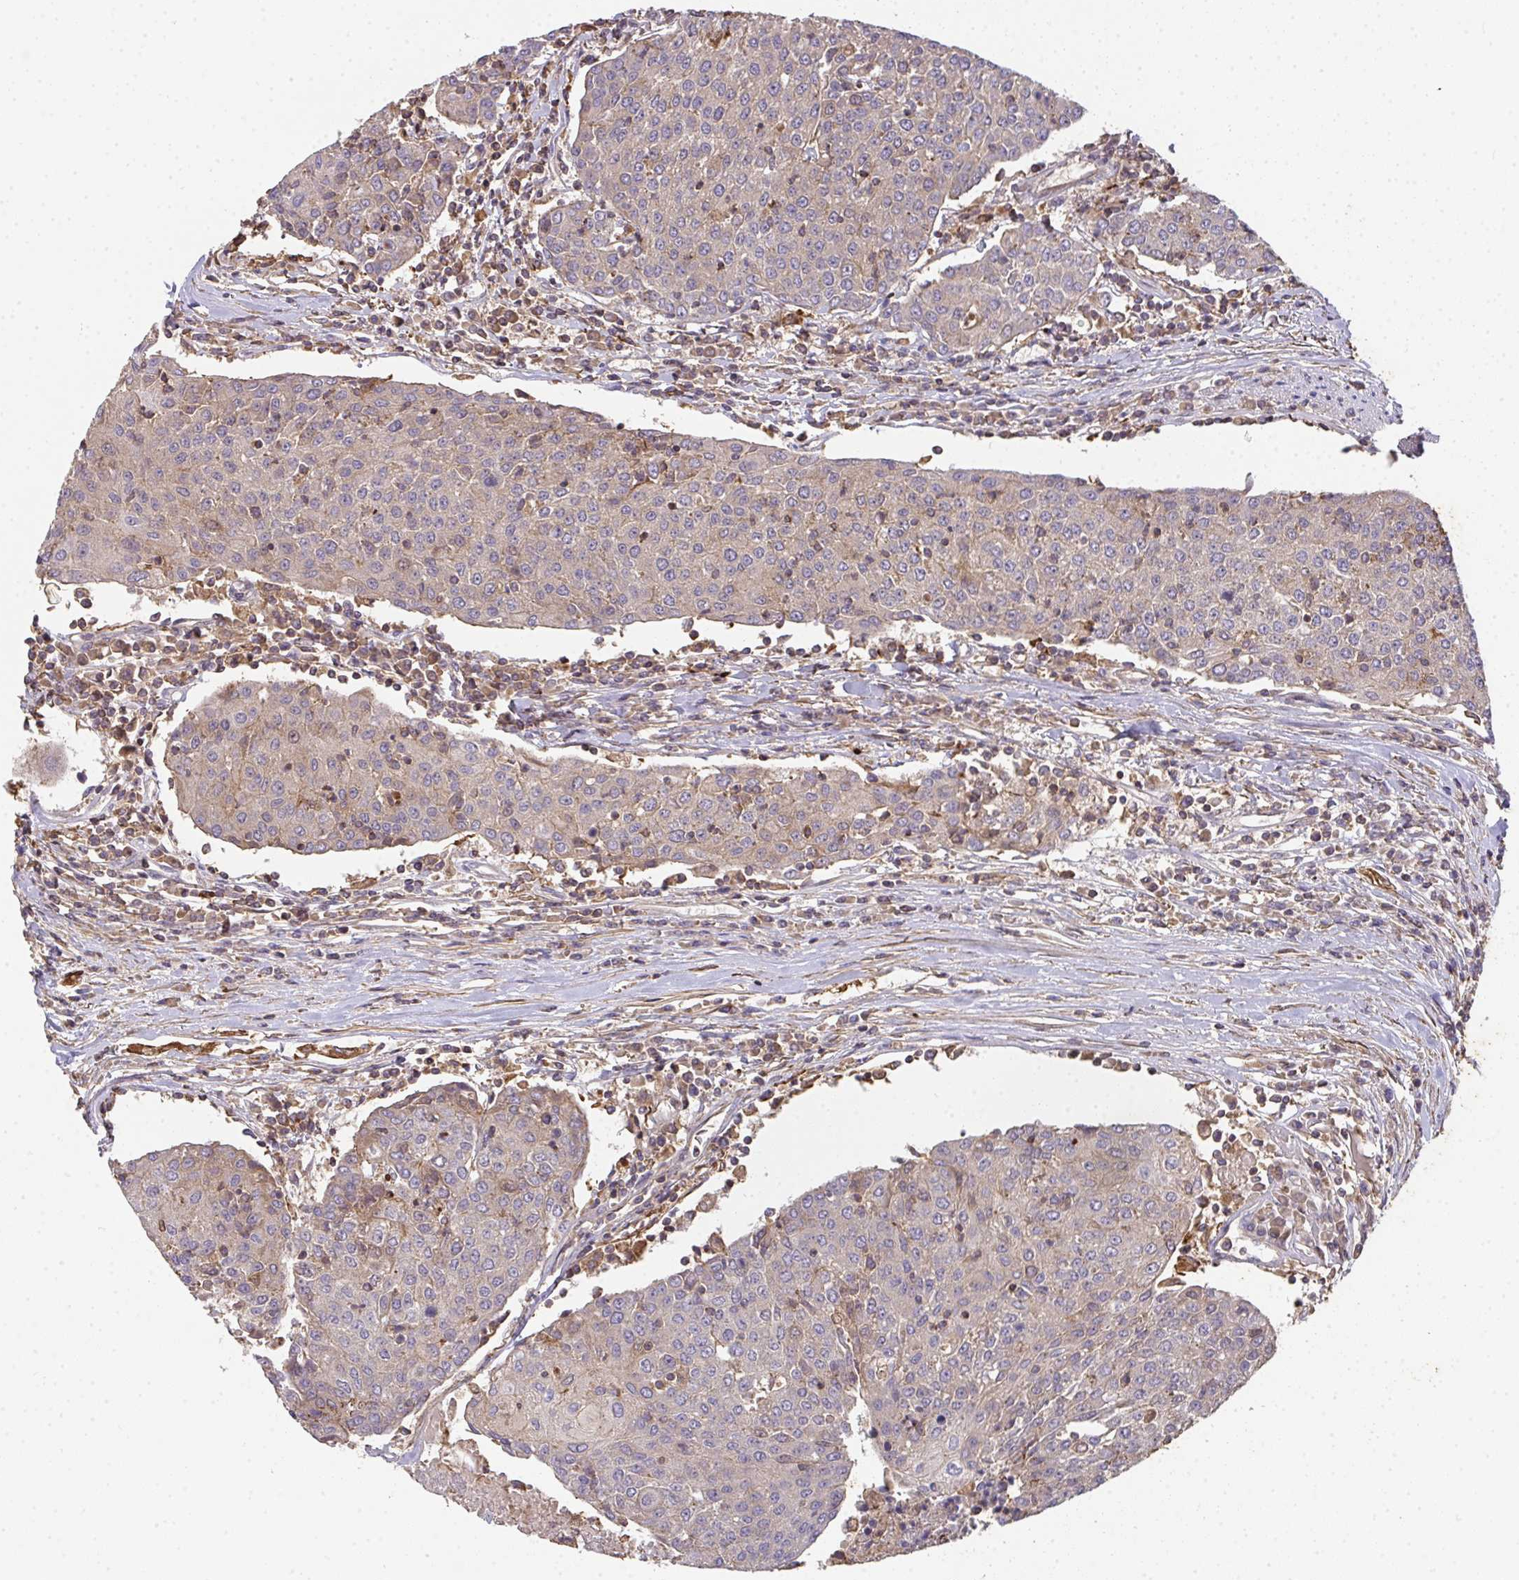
{"staining": {"intensity": "negative", "quantity": "none", "location": "none"}, "tissue": "urothelial cancer", "cell_type": "Tumor cells", "image_type": "cancer", "snomed": [{"axis": "morphology", "description": "Urothelial carcinoma, High grade"}, {"axis": "topography", "description": "Urinary bladder"}], "caption": "This is an immunohistochemistry (IHC) photomicrograph of urothelial cancer. There is no staining in tumor cells.", "gene": "TNMD", "patient": {"sex": "female", "age": 85}}